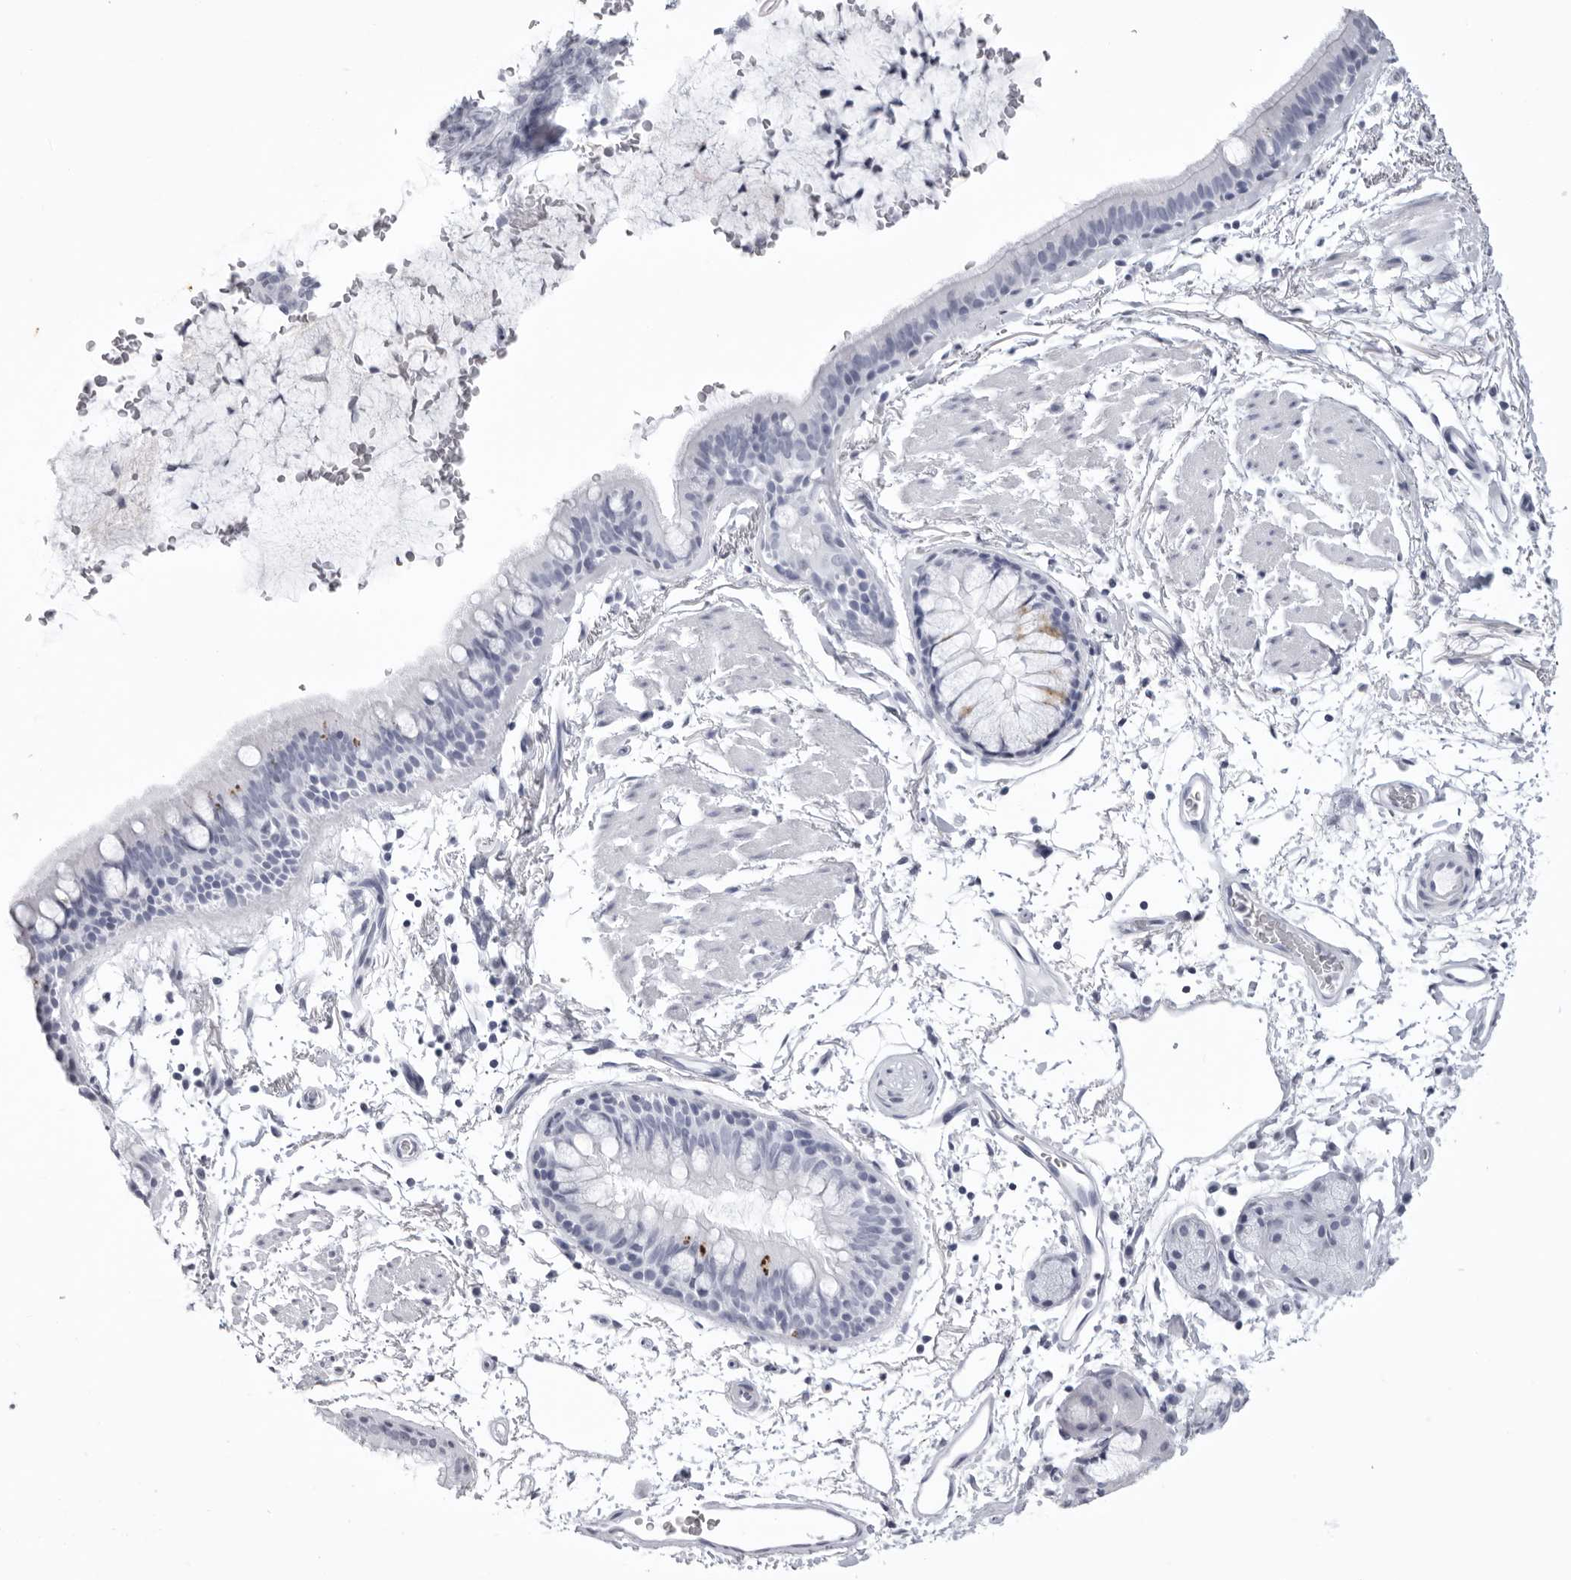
{"staining": {"intensity": "negative", "quantity": "none", "location": "none"}, "tissue": "bronchus", "cell_type": "Respiratory epithelial cells", "image_type": "normal", "snomed": [{"axis": "morphology", "description": "Normal tissue, NOS"}, {"axis": "topography", "description": "Lymph node"}, {"axis": "topography", "description": "Bronchus"}], "caption": "IHC of unremarkable bronchus reveals no expression in respiratory epithelial cells. Brightfield microscopy of immunohistochemistry stained with DAB (3,3'-diaminobenzidine) (brown) and hematoxylin (blue), captured at high magnification.", "gene": "KLK9", "patient": {"sex": "female", "age": 70}}